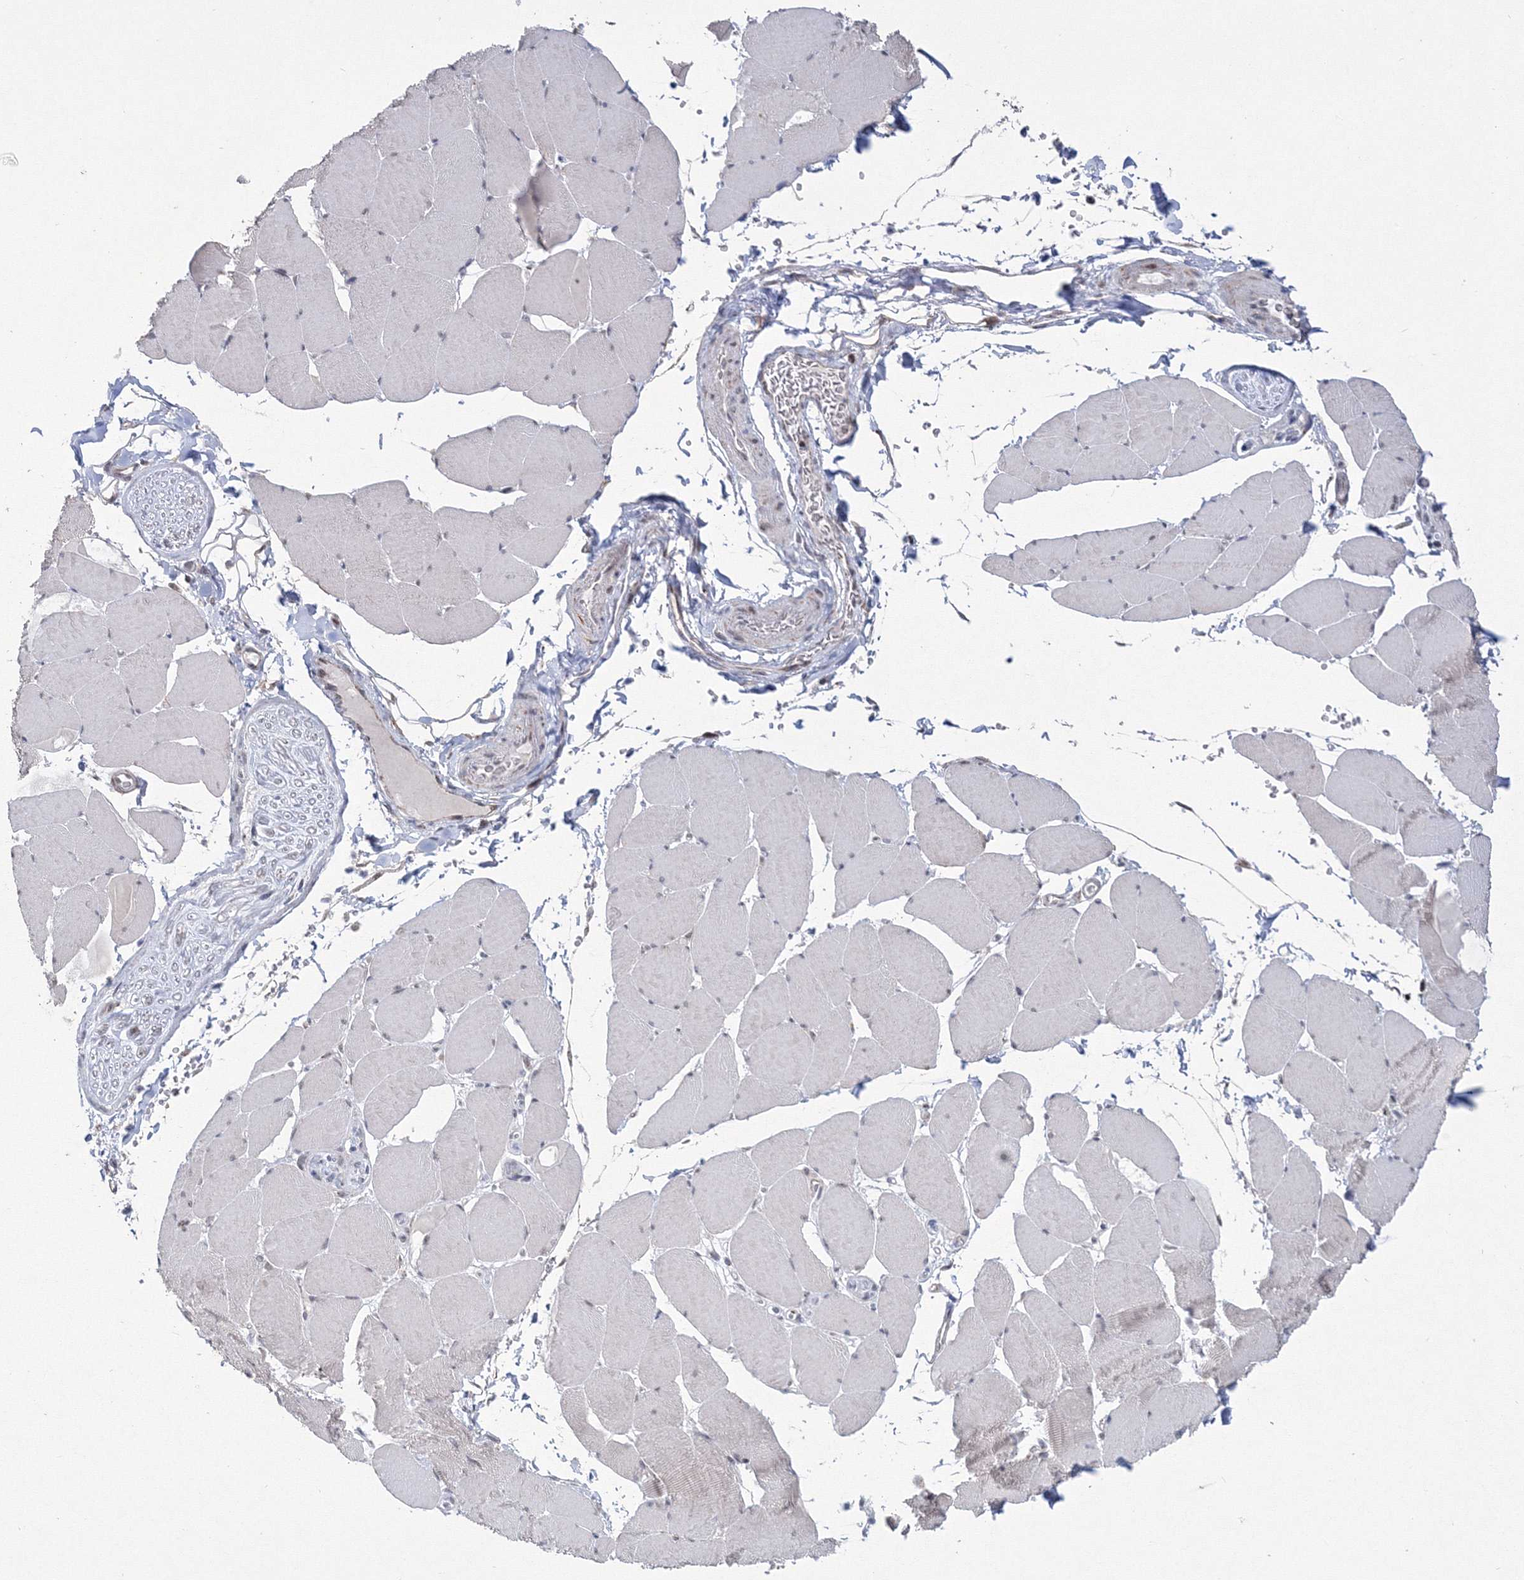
{"staining": {"intensity": "weak", "quantity": "<25%", "location": "cytoplasmic/membranous"}, "tissue": "skeletal muscle", "cell_type": "Myocytes", "image_type": "normal", "snomed": [{"axis": "morphology", "description": "Normal tissue, NOS"}, {"axis": "topography", "description": "Skeletal muscle"}, {"axis": "topography", "description": "Head-Neck"}], "caption": "Immunohistochemistry (IHC) micrograph of benign skeletal muscle stained for a protein (brown), which demonstrates no expression in myocytes. The staining was performed using DAB (3,3'-diaminobenzidine) to visualize the protein expression in brown, while the nuclei were stained in blue with hematoxylin (Magnification: 20x).", "gene": "GRSF1", "patient": {"sex": "male", "age": 66}}